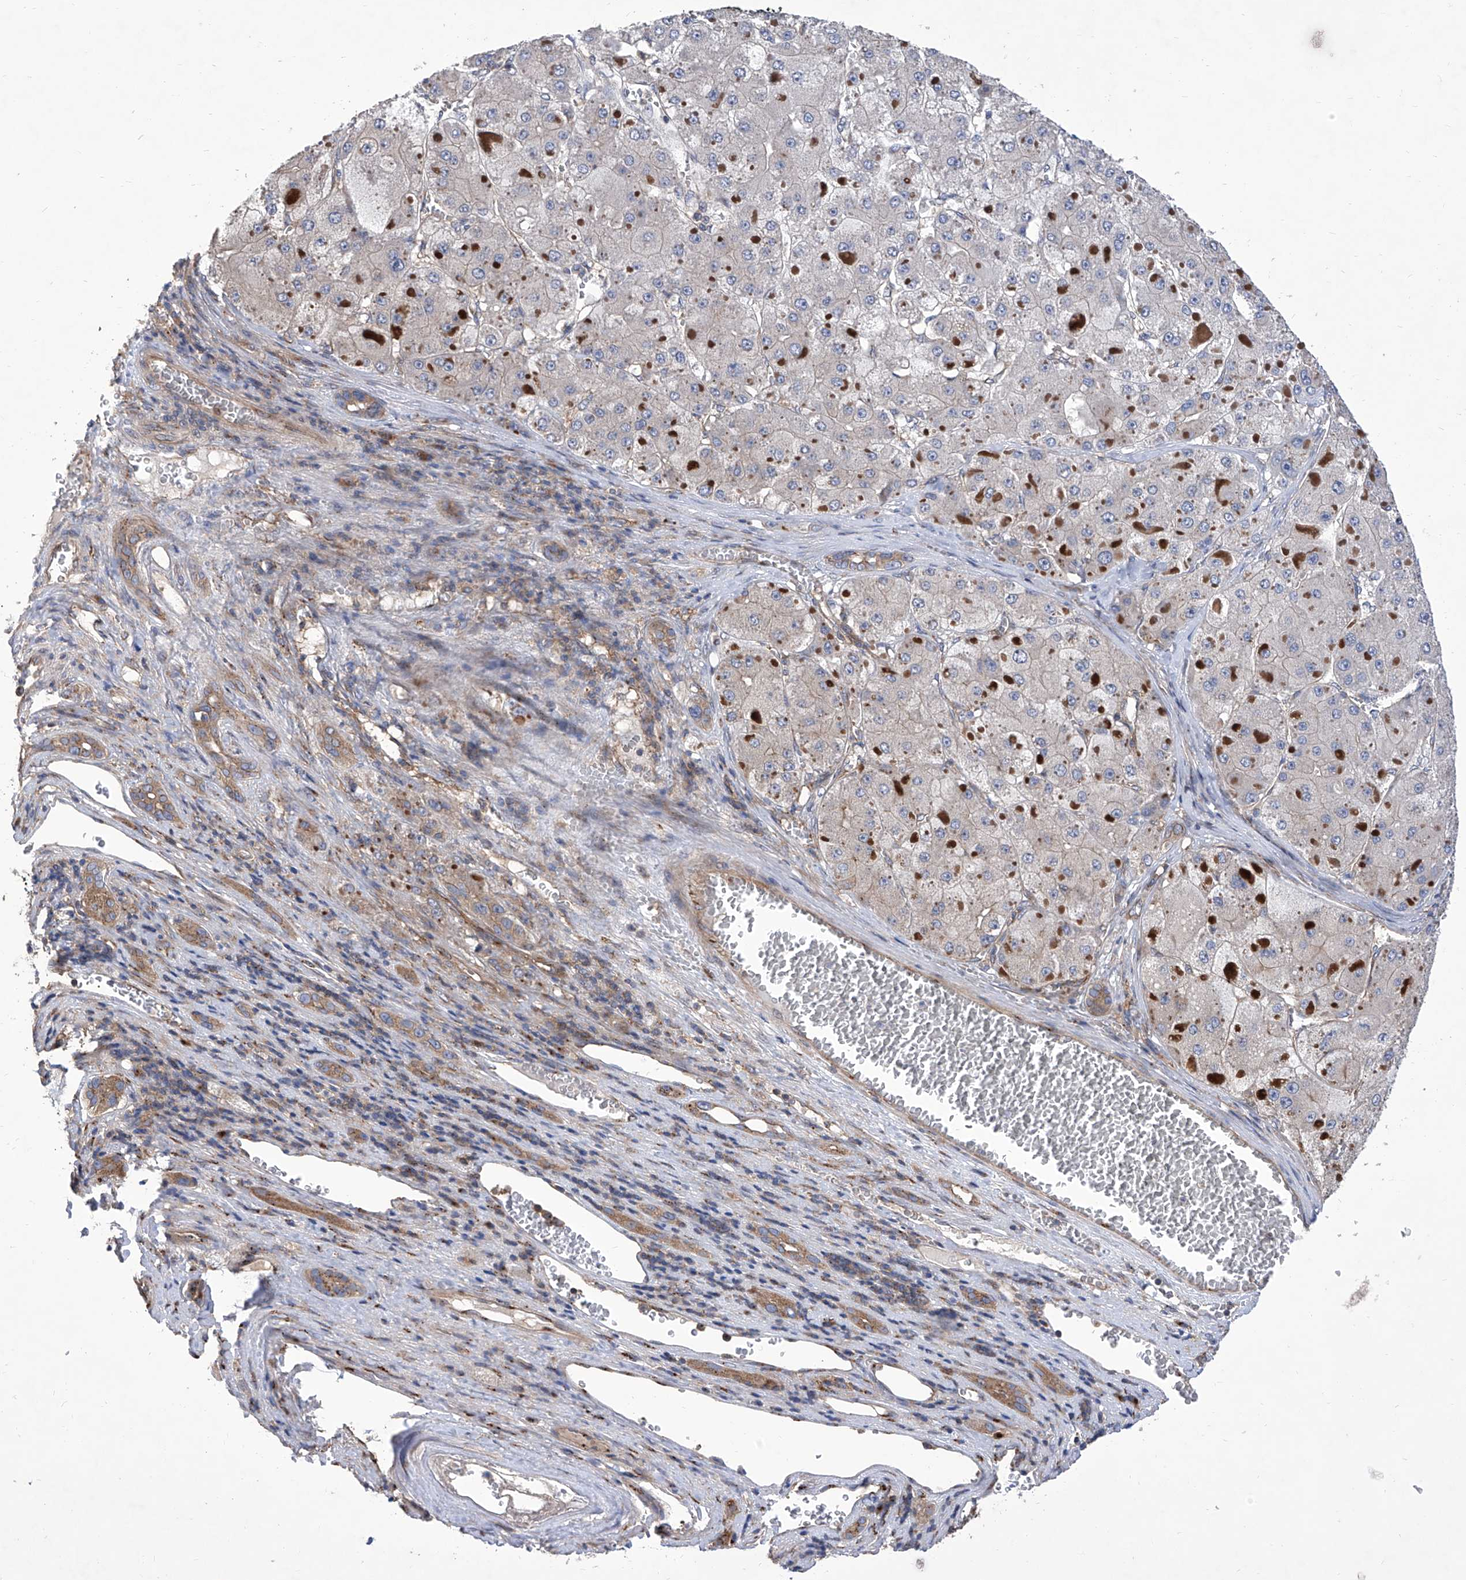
{"staining": {"intensity": "negative", "quantity": "none", "location": "none"}, "tissue": "liver cancer", "cell_type": "Tumor cells", "image_type": "cancer", "snomed": [{"axis": "morphology", "description": "Carcinoma, Hepatocellular, NOS"}, {"axis": "topography", "description": "Liver"}], "caption": "There is no significant expression in tumor cells of liver hepatocellular carcinoma.", "gene": "TJAP1", "patient": {"sex": "female", "age": 73}}